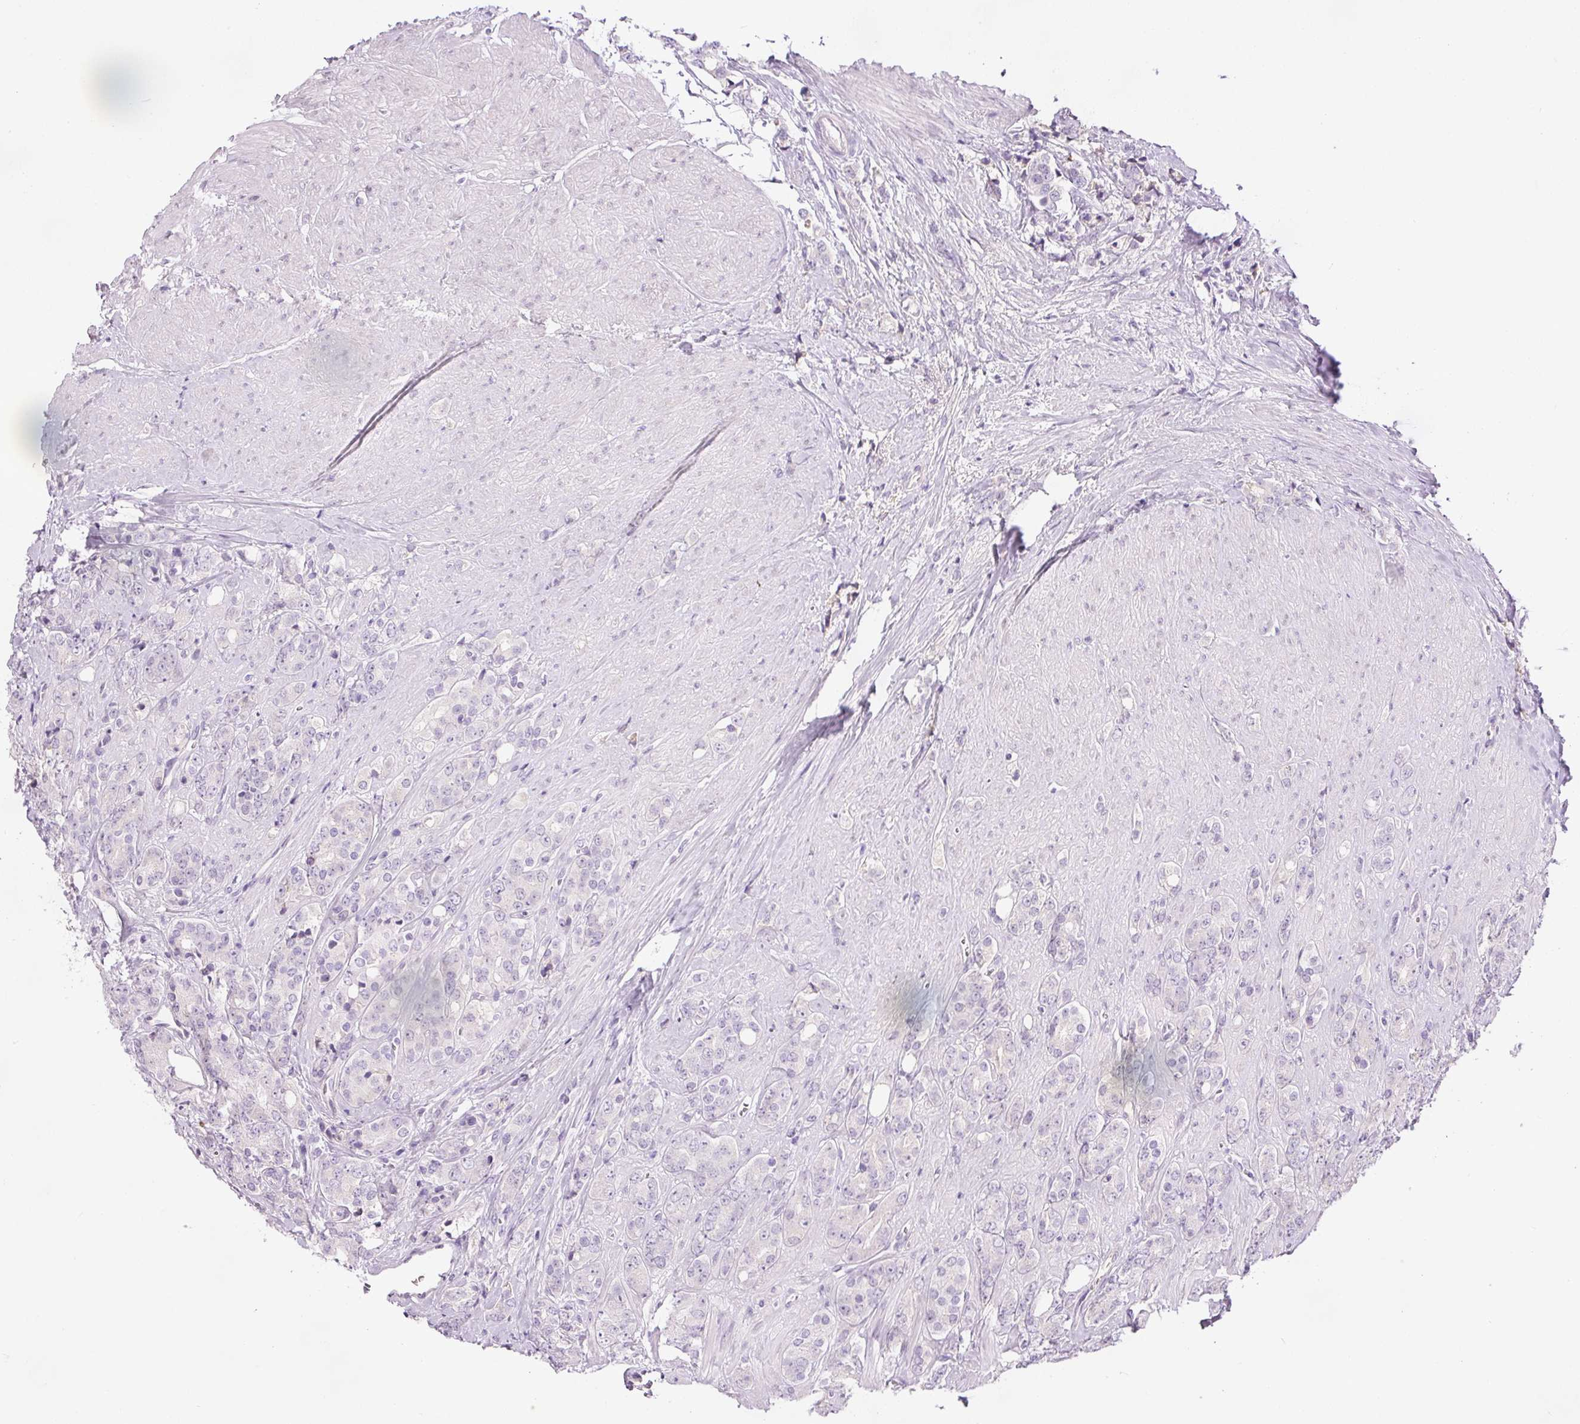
{"staining": {"intensity": "negative", "quantity": "none", "location": "none"}, "tissue": "prostate cancer", "cell_type": "Tumor cells", "image_type": "cancer", "snomed": [{"axis": "morphology", "description": "Adenocarcinoma, High grade"}, {"axis": "topography", "description": "Prostate"}], "caption": "An immunohistochemistry (IHC) image of high-grade adenocarcinoma (prostate) is shown. There is no staining in tumor cells of high-grade adenocarcinoma (prostate). The staining is performed using DAB brown chromogen with nuclei counter-stained in using hematoxylin.", "gene": "KPNA5", "patient": {"sex": "male", "age": 62}}